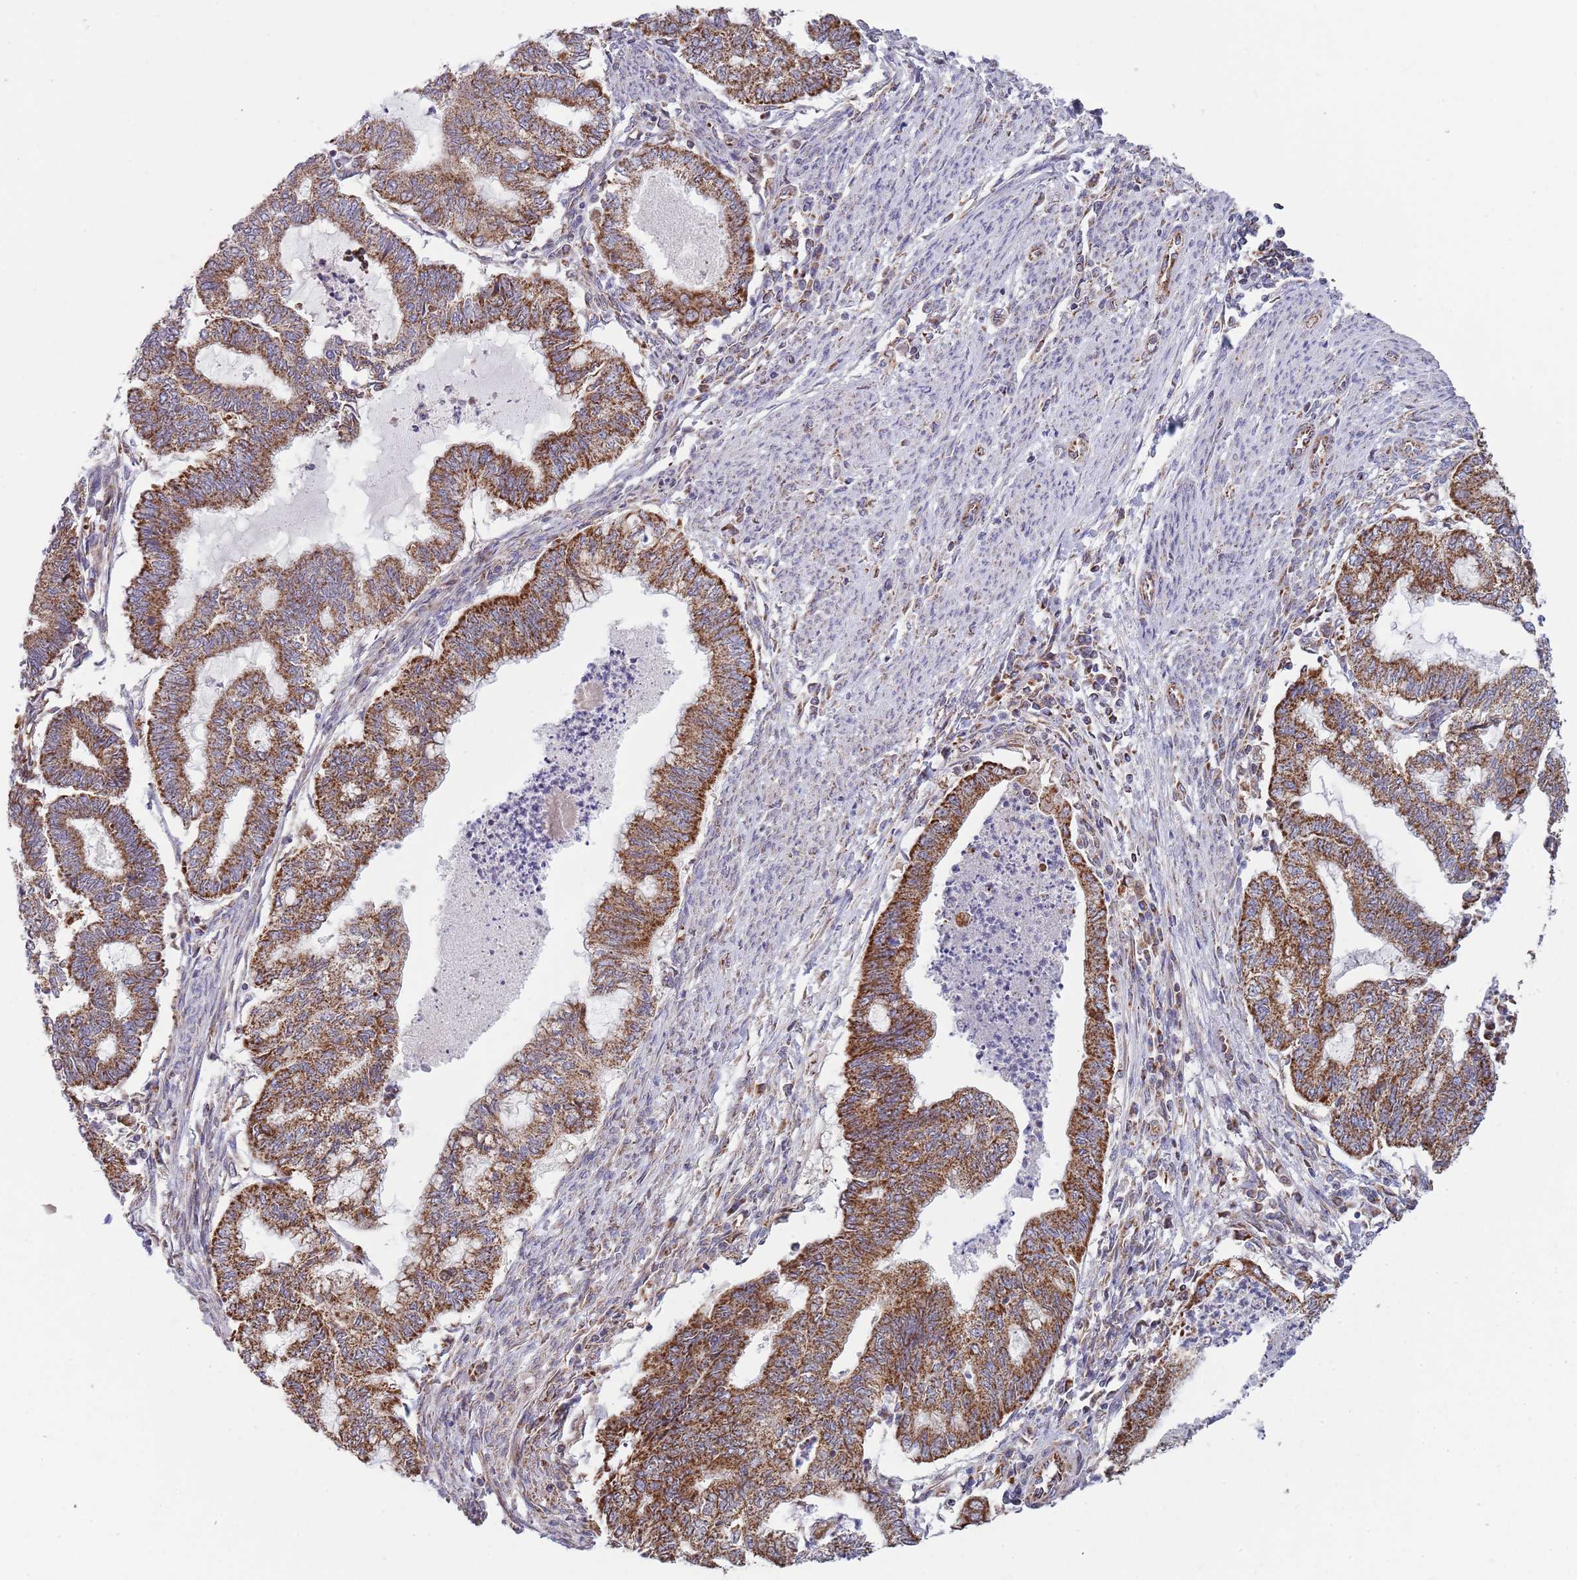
{"staining": {"intensity": "strong", "quantity": ">75%", "location": "cytoplasmic/membranous"}, "tissue": "endometrial cancer", "cell_type": "Tumor cells", "image_type": "cancer", "snomed": [{"axis": "morphology", "description": "Adenocarcinoma, NOS"}, {"axis": "topography", "description": "Endometrium"}], "caption": "About >75% of tumor cells in human endometrial cancer exhibit strong cytoplasmic/membranous protein staining as visualized by brown immunohistochemical staining.", "gene": "VPS16", "patient": {"sex": "female", "age": 79}}